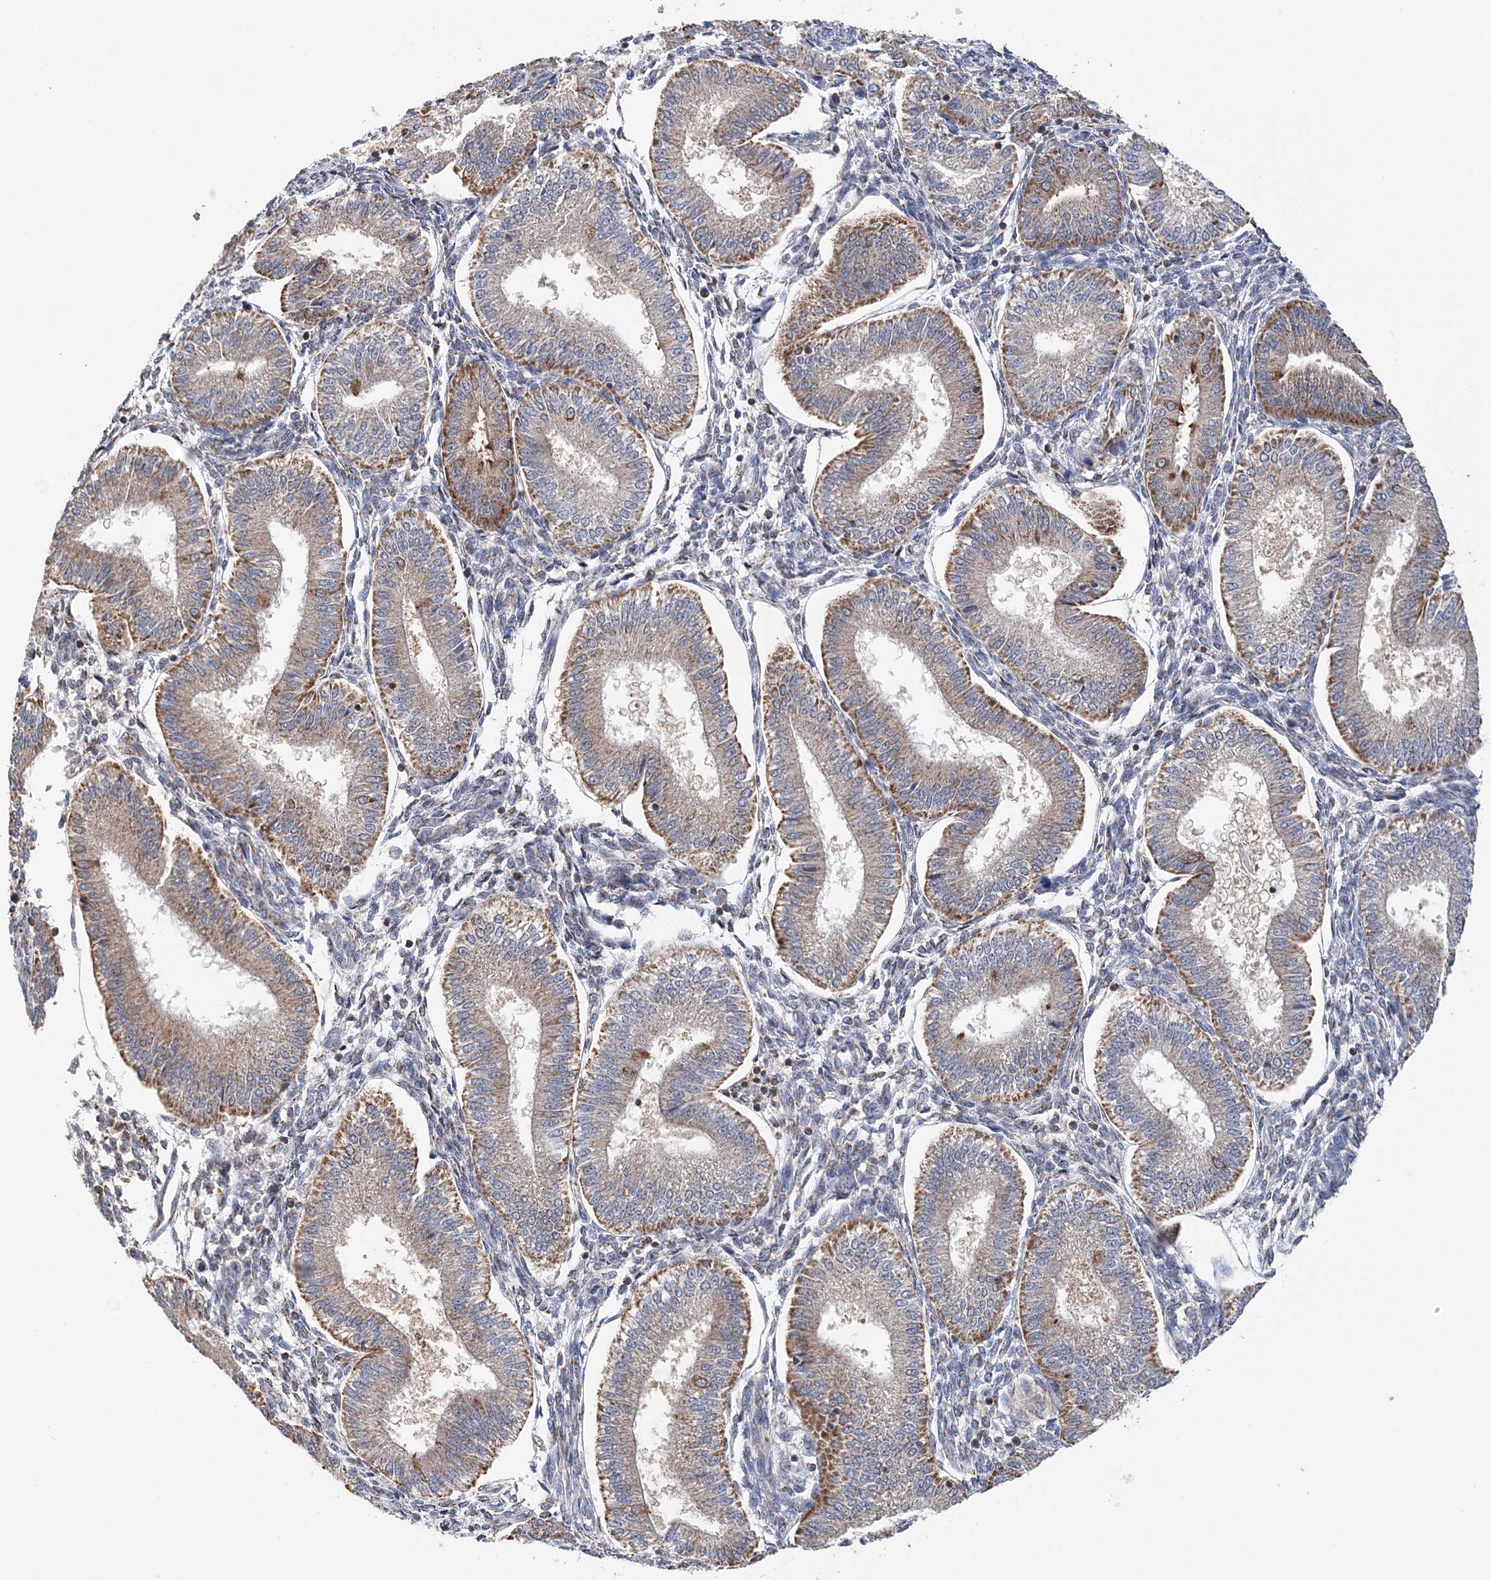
{"staining": {"intensity": "weak", "quantity": "<25%", "location": "cytoplasmic/membranous"}, "tissue": "endometrium", "cell_type": "Cells in endometrial stroma", "image_type": "normal", "snomed": [{"axis": "morphology", "description": "Normal tissue, NOS"}, {"axis": "topography", "description": "Endometrium"}], "caption": "This is an immunohistochemistry photomicrograph of normal endometrium. There is no staining in cells in endometrial stroma.", "gene": "TTC32", "patient": {"sex": "female", "age": 39}}